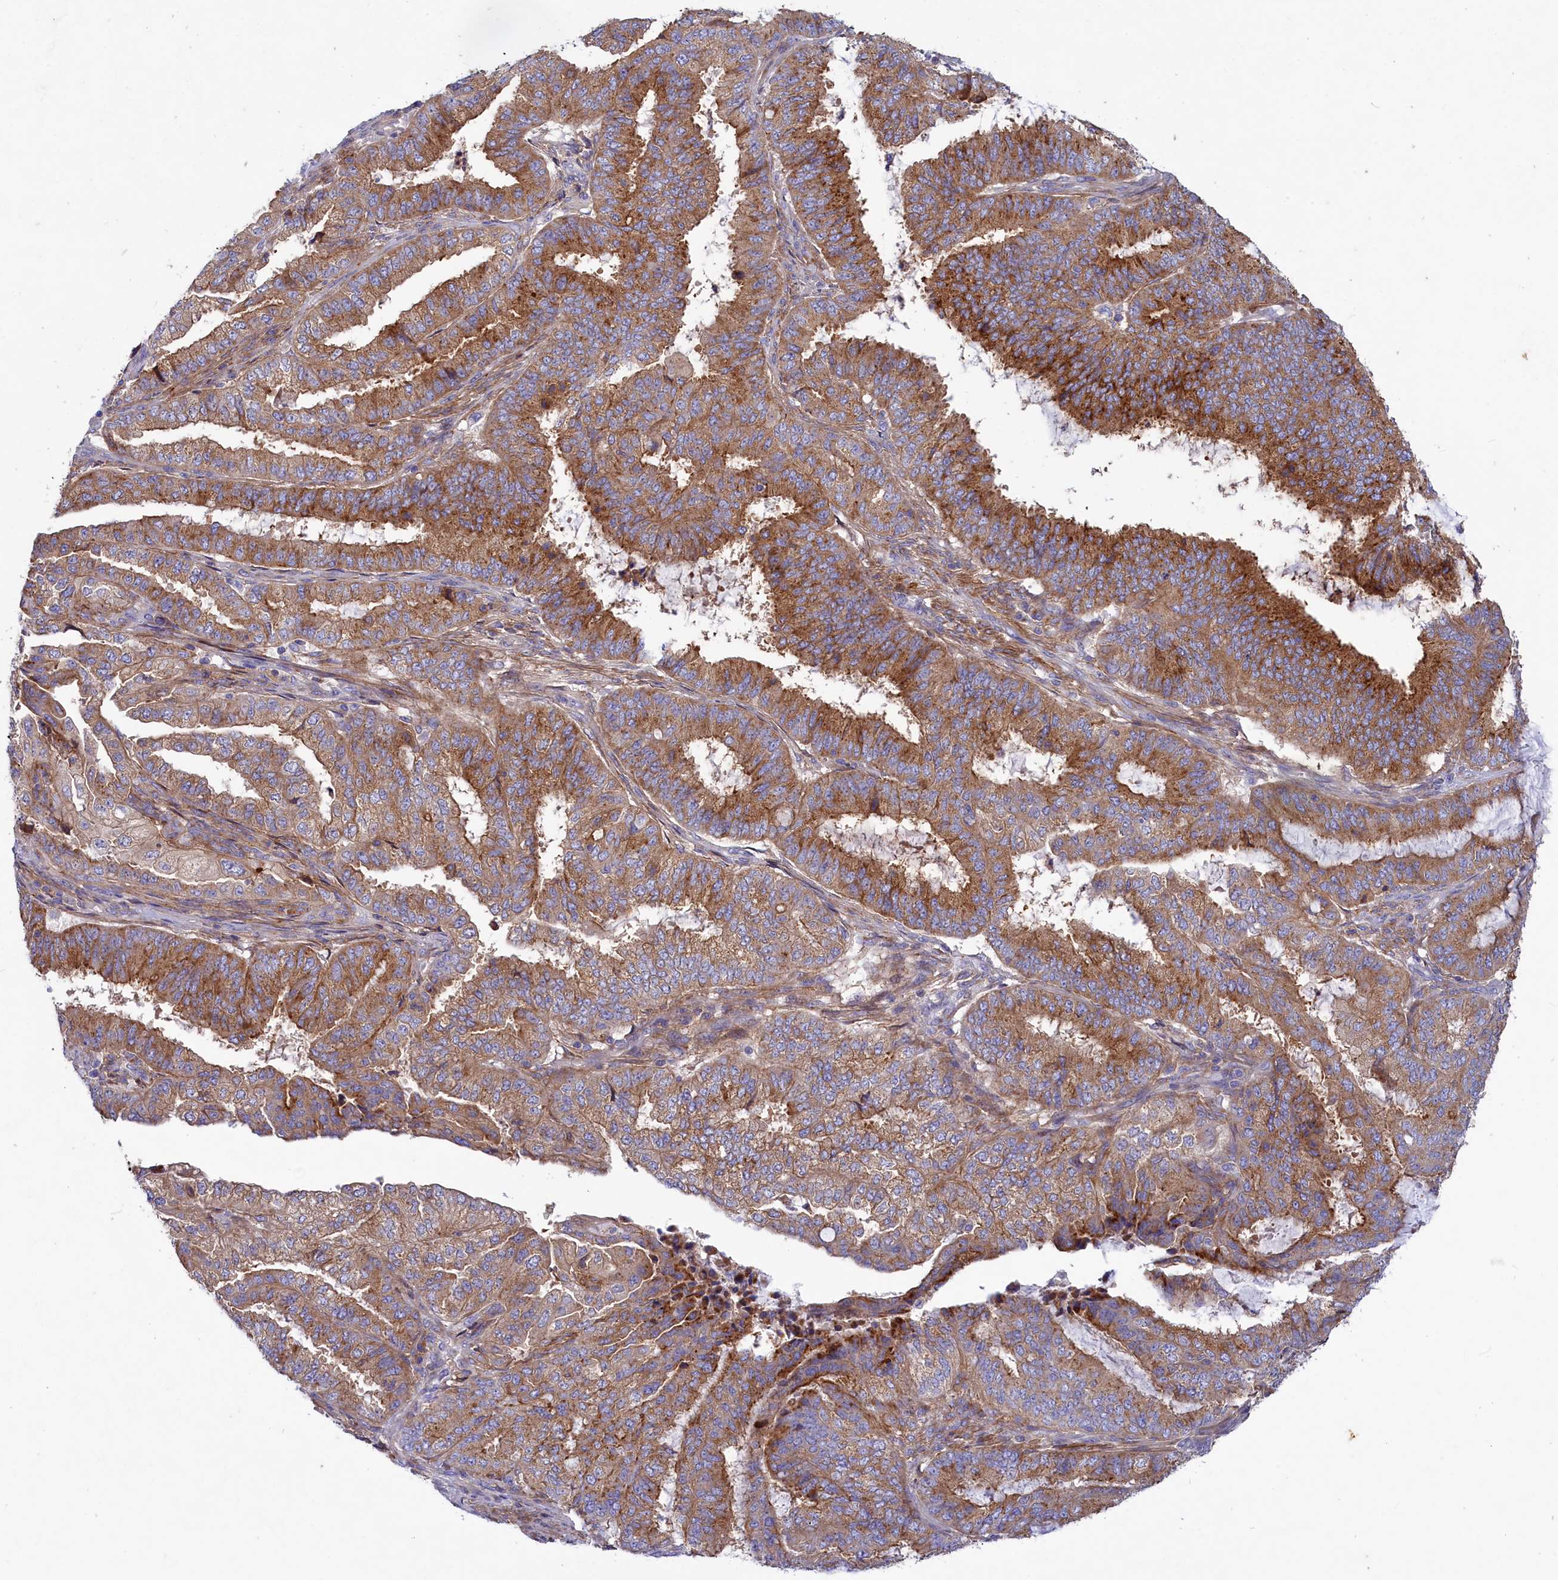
{"staining": {"intensity": "moderate", "quantity": ">75%", "location": "cytoplasmic/membranous"}, "tissue": "endometrial cancer", "cell_type": "Tumor cells", "image_type": "cancer", "snomed": [{"axis": "morphology", "description": "Adenocarcinoma, NOS"}, {"axis": "topography", "description": "Endometrium"}], "caption": "Human adenocarcinoma (endometrial) stained with a protein marker shows moderate staining in tumor cells.", "gene": "SCAMP4", "patient": {"sex": "female", "age": 51}}